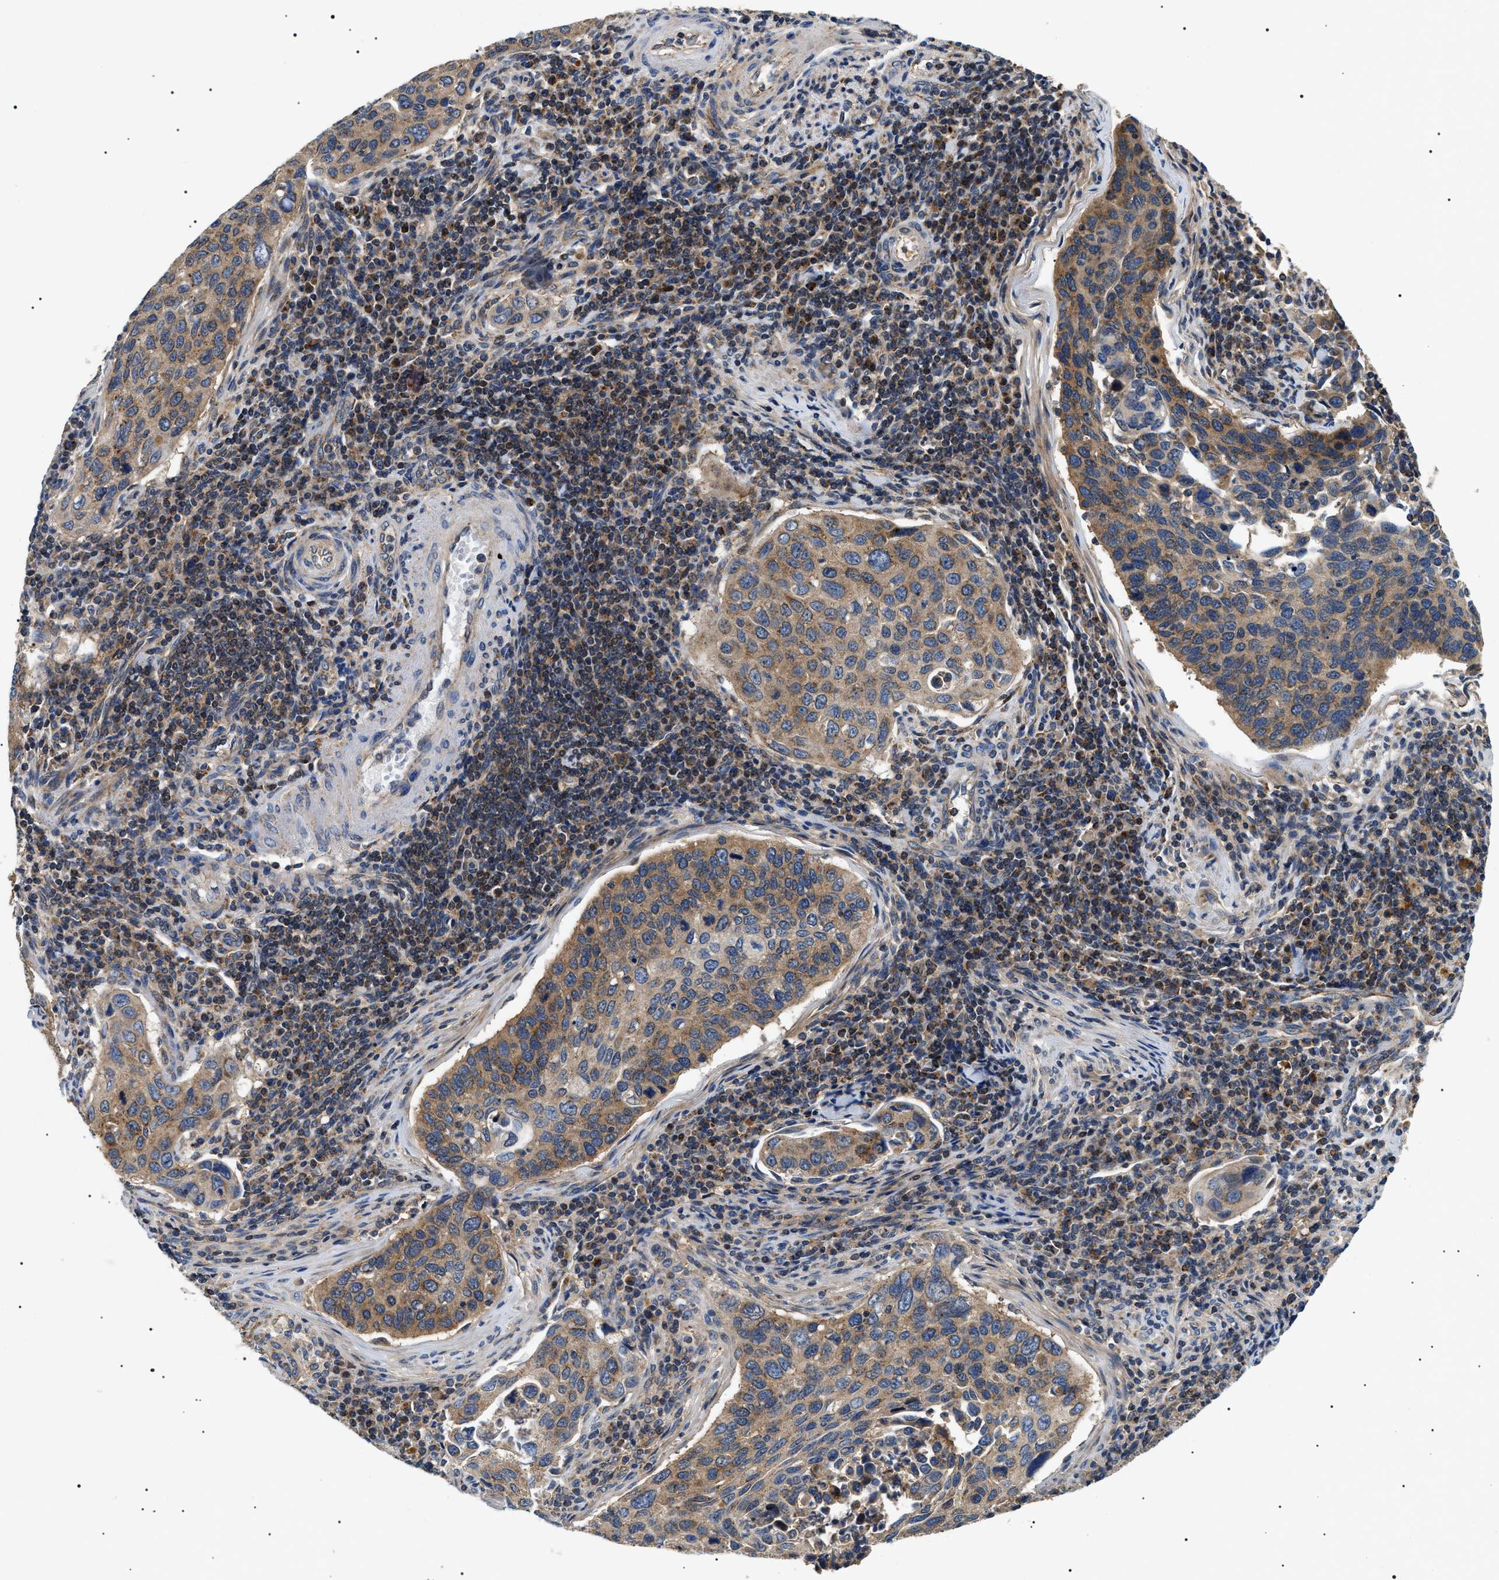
{"staining": {"intensity": "moderate", "quantity": ">75%", "location": "cytoplasmic/membranous"}, "tissue": "cervical cancer", "cell_type": "Tumor cells", "image_type": "cancer", "snomed": [{"axis": "morphology", "description": "Squamous cell carcinoma, NOS"}, {"axis": "topography", "description": "Cervix"}], "caption": "Immunohistochemical staining of cervical squamous cell carcinoma exhibits moderate cytoplasmic/membranous protein positivity in approximately >75% of tumor cells.", "gene": "OXSM", "patient": {"sex": "female", "age": 53}}